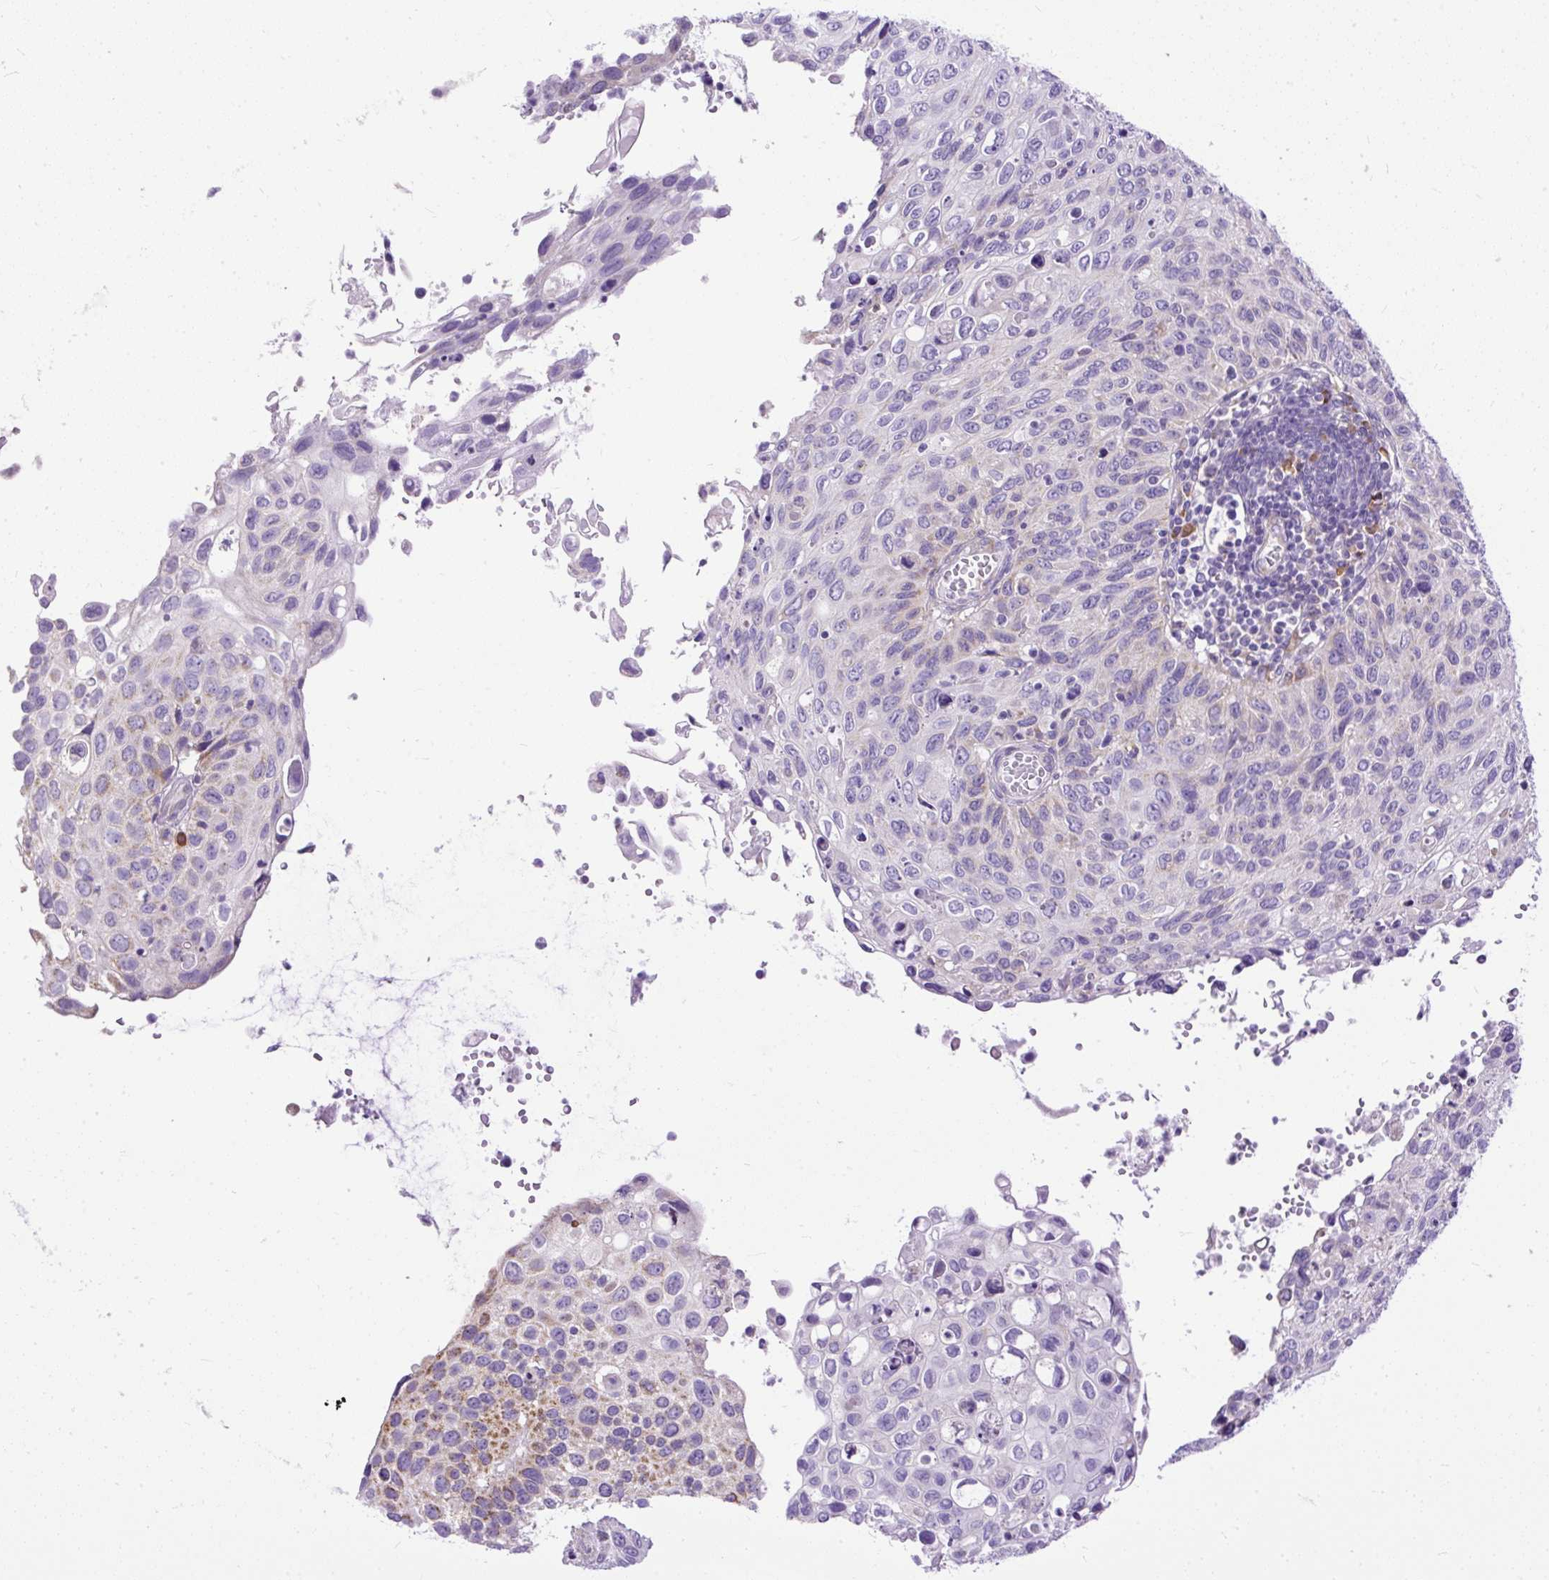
{"staining": {"intensity": "negative", "quantity": "none", "location": "none"}, "tissue": "cervical cancer", "cell_type": "Tumor cells", "image_type": "cancer", "snomed": [{"axis": "morphology", "description": "Squamous cell carcinoma, NOS"}, {"axis": "topography", "description": "Cervix"}], "caption": "Protein analysis of cervical squamous cell carcinoma shows no significant staining in tumor cells.", "gene": "SYBU", "patient": {"sex": "female", "age": 70}}